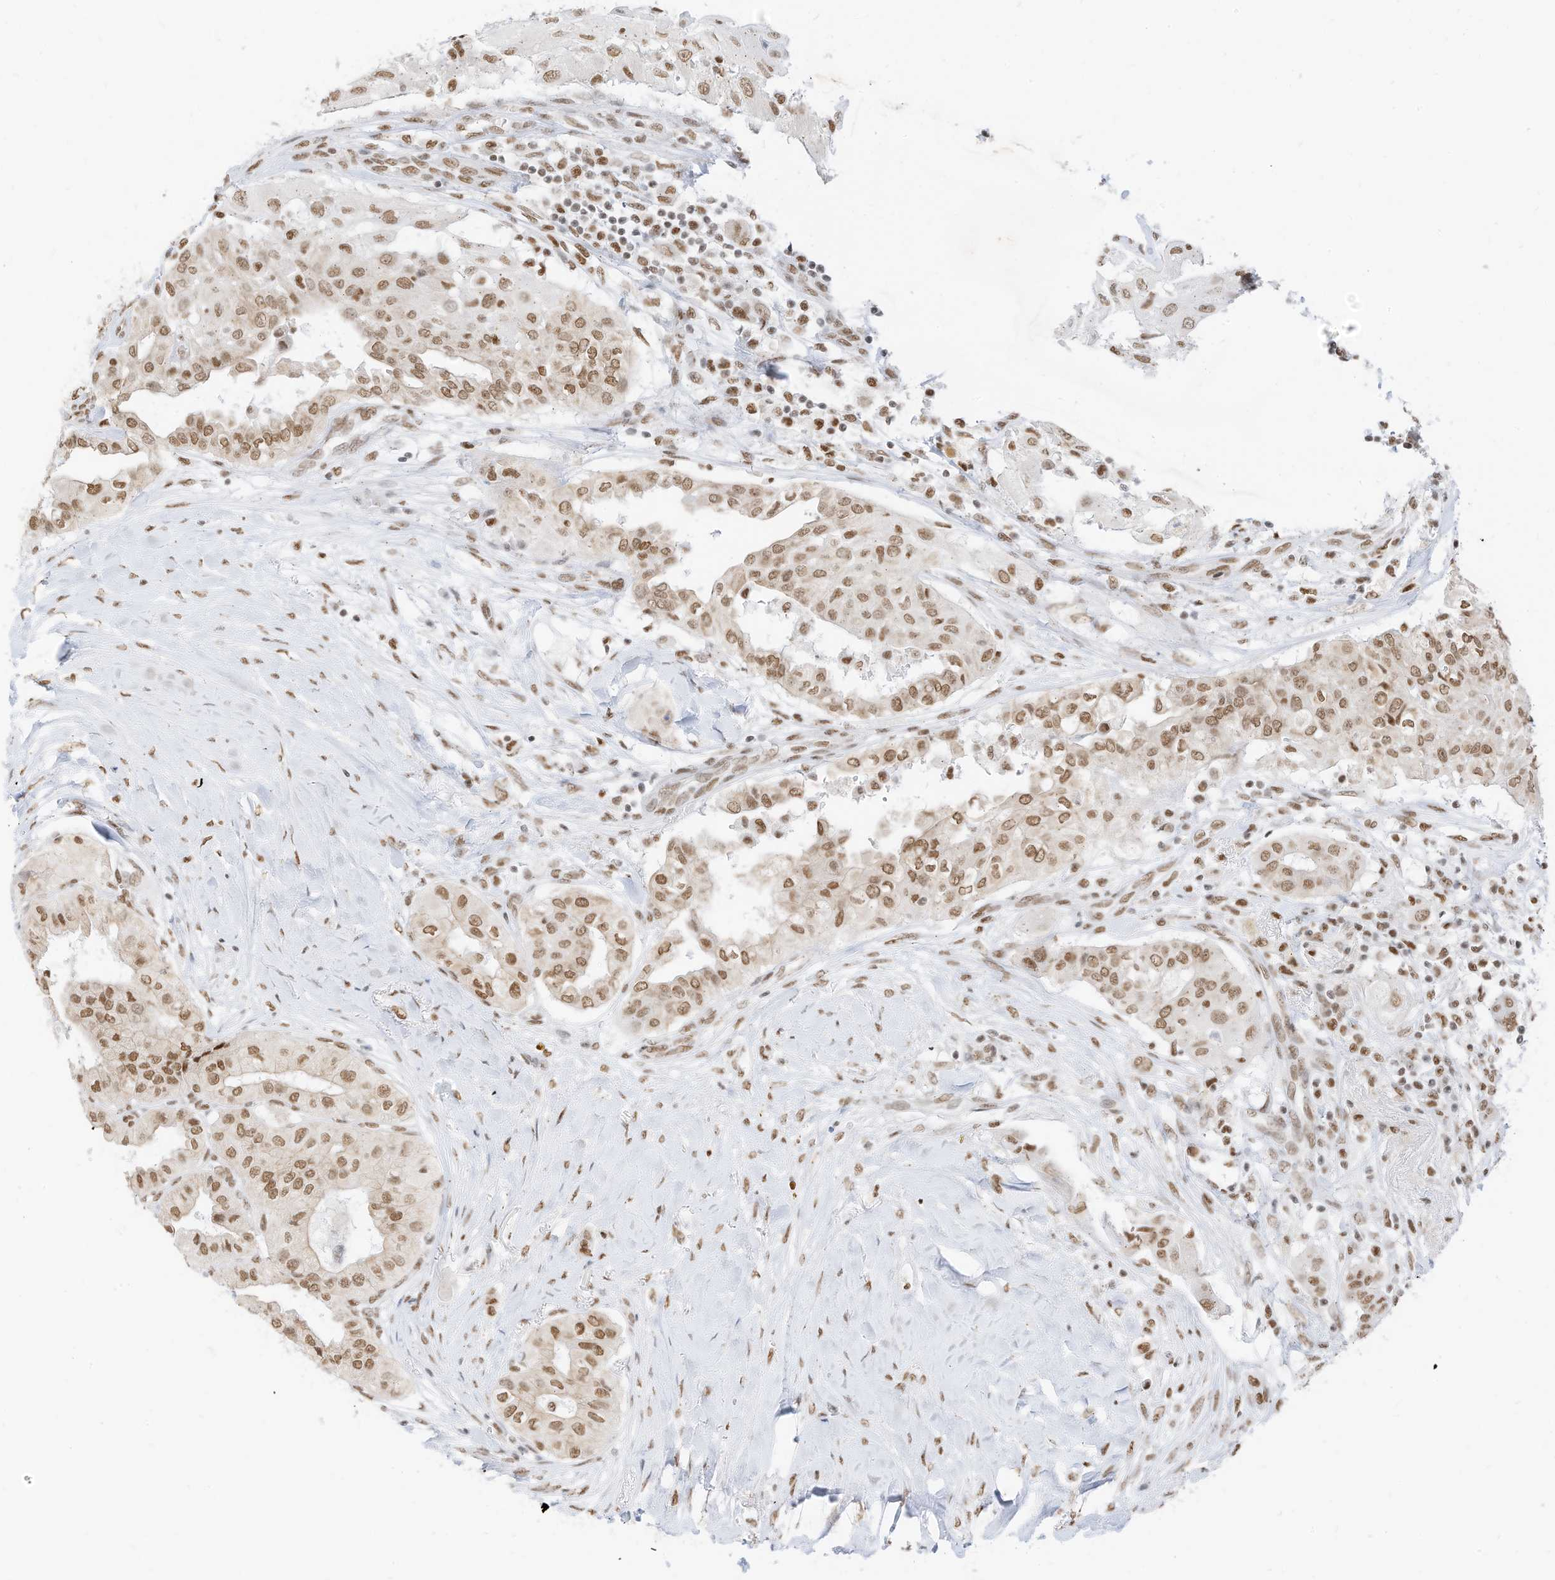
{"staining": {"intensity": "moderate", "quantity": ">75%", "location": "nuclear"}, "tissue": "thyroid cancer", "cell_type": "Tumor cells", "image_type": "cancer", "snomed": [{"axis": "morphology", "description": "Papillary adenocarcinoma, NOS"}, {"axis": "topography", "description": "Thyroid gland"}], "caption": "Tumor cells exhibit moderate nuclear expression in approximately >75% of cells in papillary adenocarcinoma (thyroid).", "gene": "SMARCA2", "patient": {"sex": "female", "age": 59}}